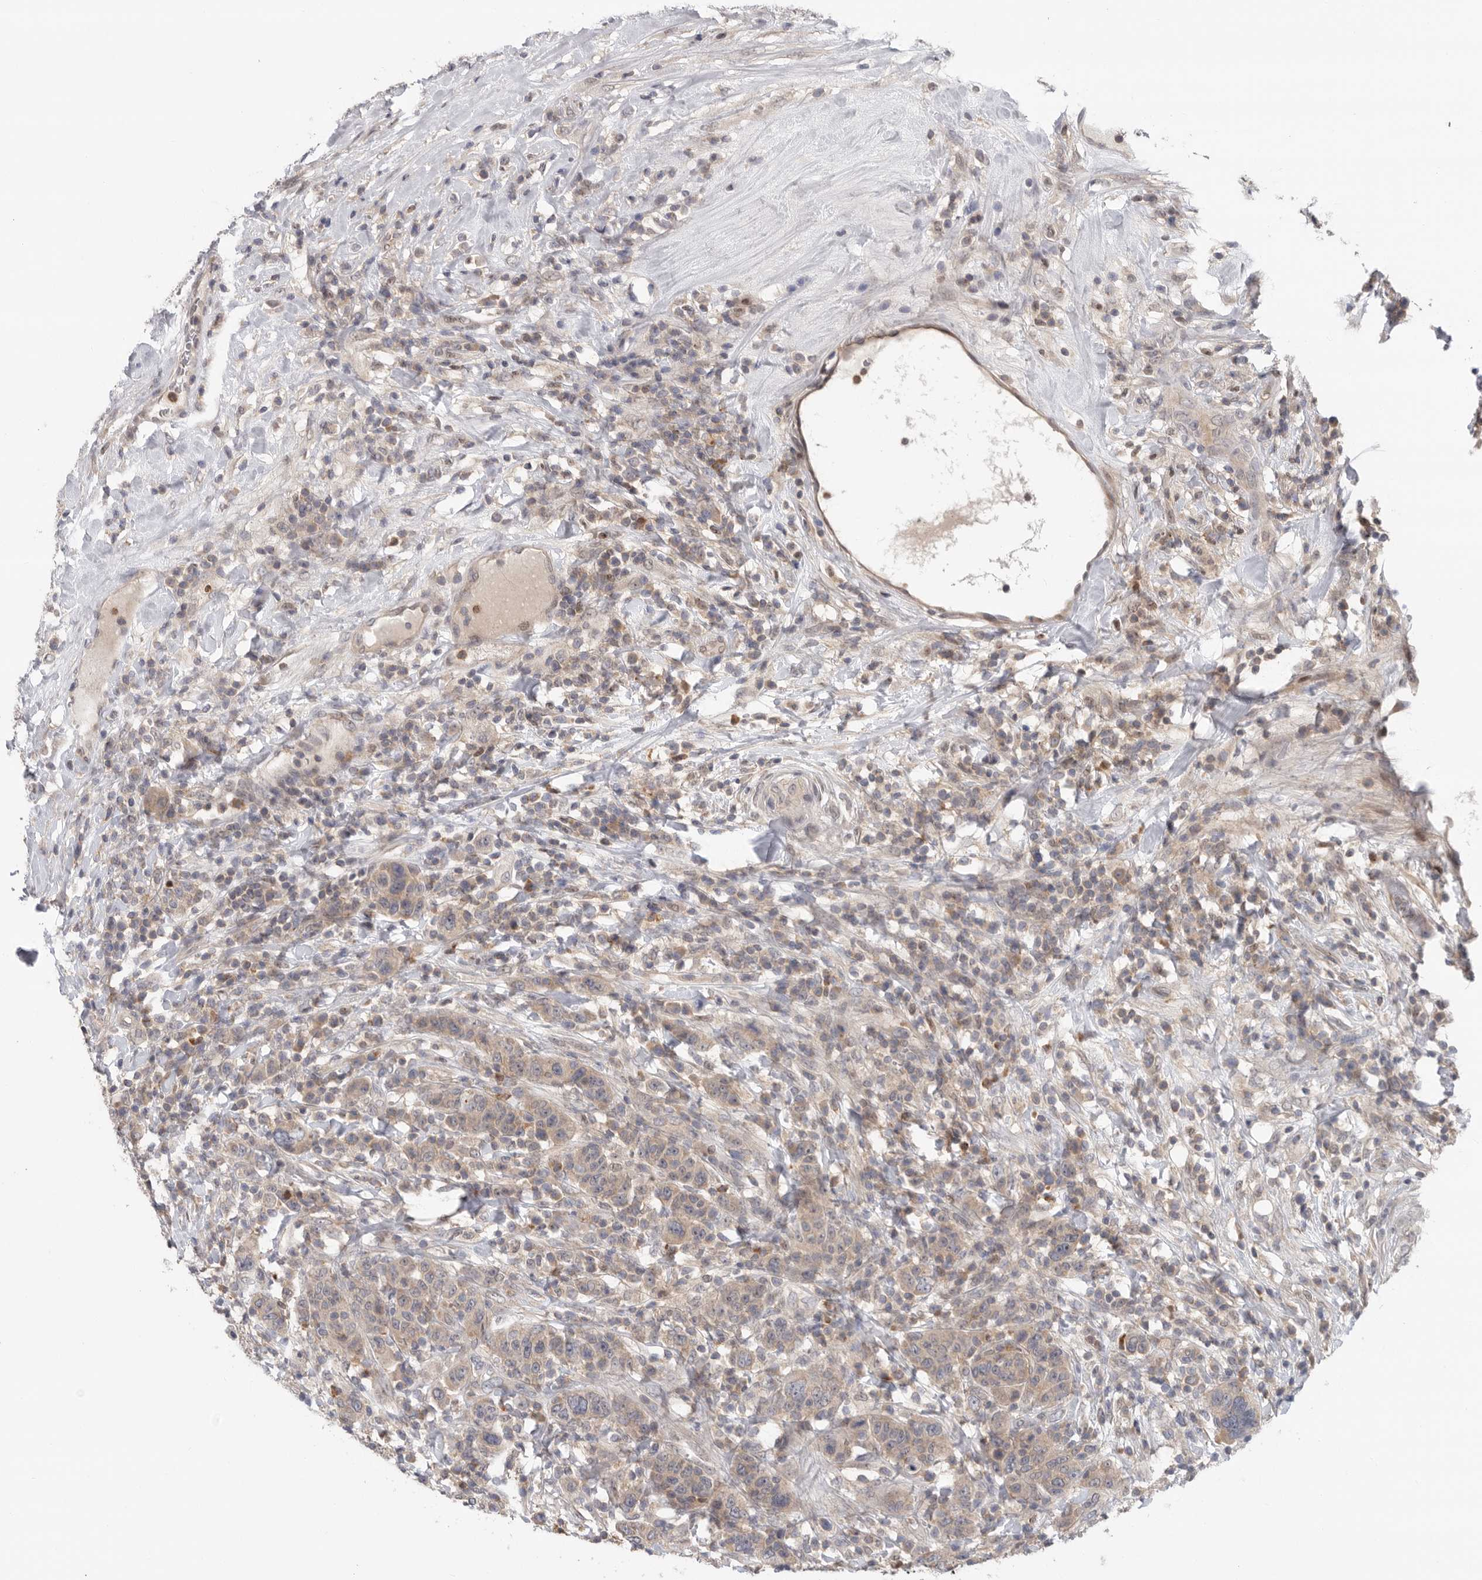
{"staining": {"intensity": "weak", "quantity": ">75%", "location": "cytoplasmic/membranous"}, "tissue": "breast cancer", "cell_type": "Tumor cells", "image_type": "cancer", "snomed": [{"axis": "morphology", "description": "Duct carcinoma"}, {"axis": "topography", "description": "Breast"}], "caption": "DAB (3,3'-diaminobenzidine) immunohistochemical staining of breast cancer demonstrates weak cytoplasmic/membranous protein expression in approximately >75% of tumor cells.", "gene": "KLK5", "patient": {"sex": "female", "age": 37}}